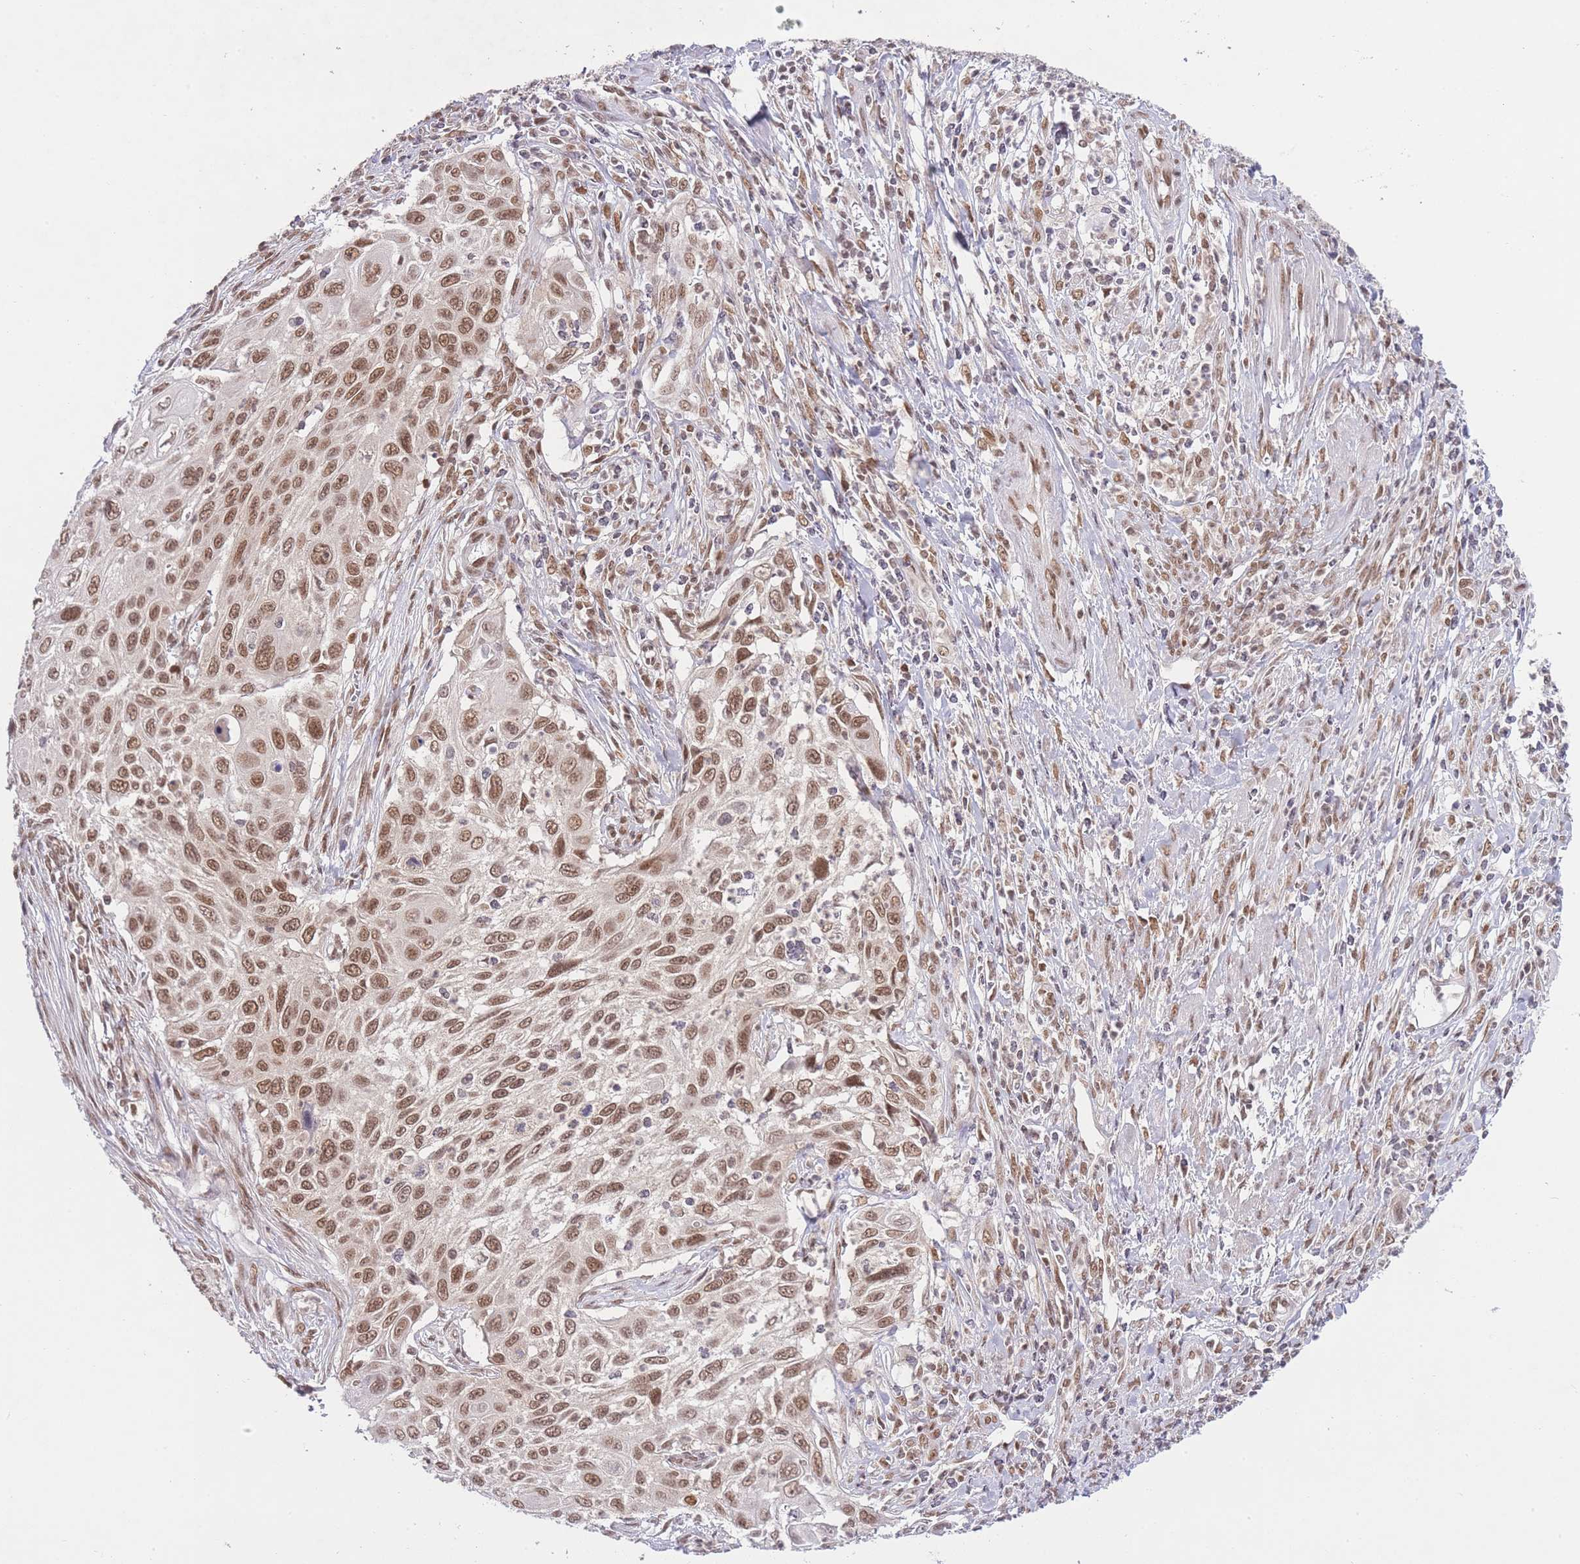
{"staining": {"intensity": "moderate", "quantity": ">75%", "location": "nuclear"}, "tissue": "cervical cancer", "cell_type": "Tumor cells", "image_type": "cancer", "snomed": [{"axis": "morphology", "description": "Squamous cell carcinoma, NOS"}, {"axis": "topography", "description": "Cervix"}], "caption": "DAB (3,3'-diaminobenzidine) immunohistochemical staining of cervical squamous cell carcinoma shows moderate nuclear protein expression in approximately >75% of tumor cells.", "gene": "TMED3", "patient": {"sex": "female", "age": 70}}